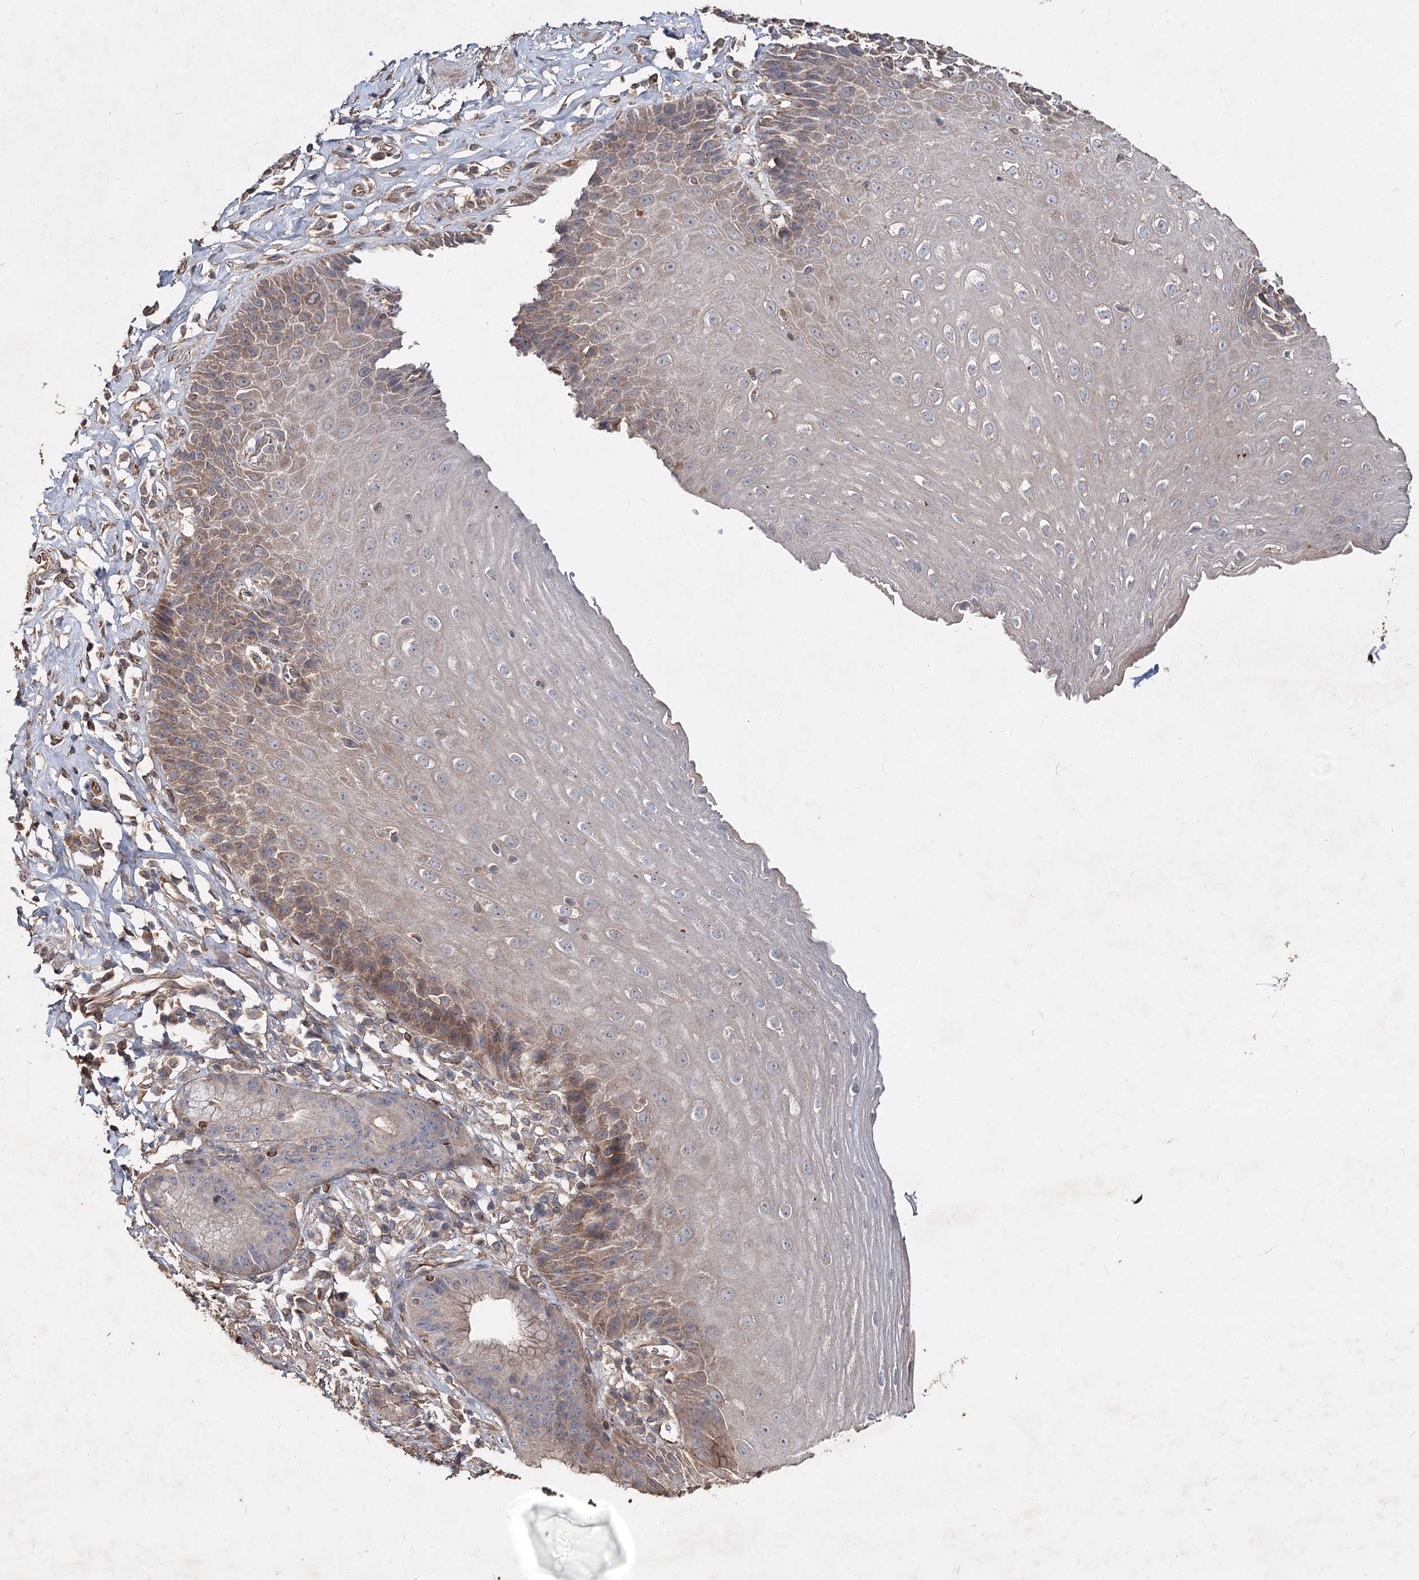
{"staining": {"intensity": "moderate", "quantity": "25%-75%", "location": "cytoplasmic/membranous"}, "tissue": "esophagus", "cell_type": "Squamous epithelial cells", "image_type": "normal", "snomed": [{"axis": "morphology", "description": "Normal tissue, NOS"}, {"axis": "topography", "description": "Esophagus"}], "caption": "The immunohistochemical stain highlights moderate cytoplasmic/membranous expression in squamous epithelial cells of normal esophagus.", "gene": "SPART", "patient": {"sex": "female", "age": 61}}